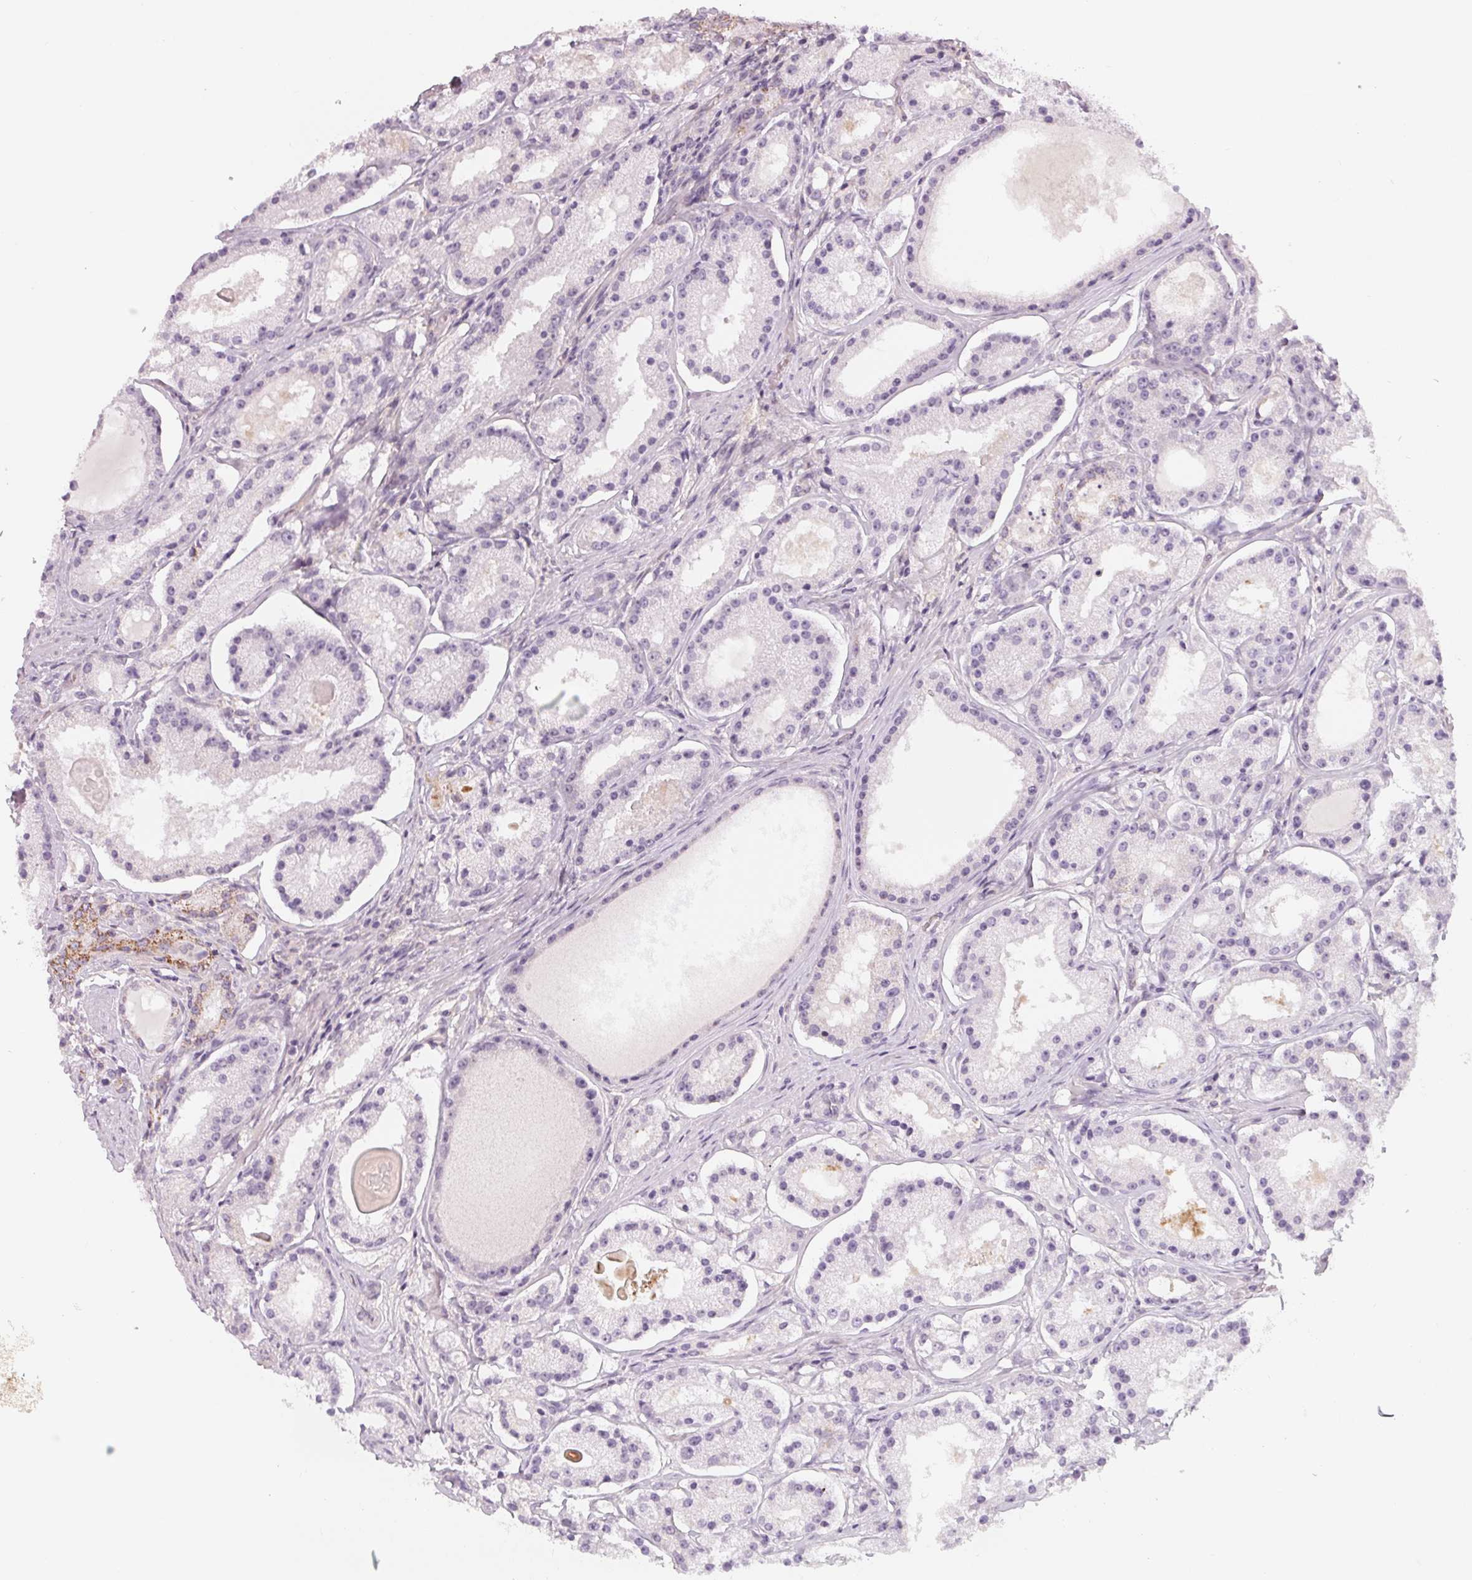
{"staining": {"intensity": "negative", "quantity": "none", "location": "none"}, "tissue": "prostate cancer", "cell_type": "Tumor cells", "image_type": "cancer", "snomed": [{"axis": "morphology", "description": "Adenocarcinoma, Low grade"}, {"axis": "topography", "description": "Prostate"}], "caption": "High power microscopy micrograph of an IHC histopathology image of prostate cancer, revealing no significant positivity in tumor cells.", "gene": "CFC1", "patient": {"sex": "male", "age": 57}}